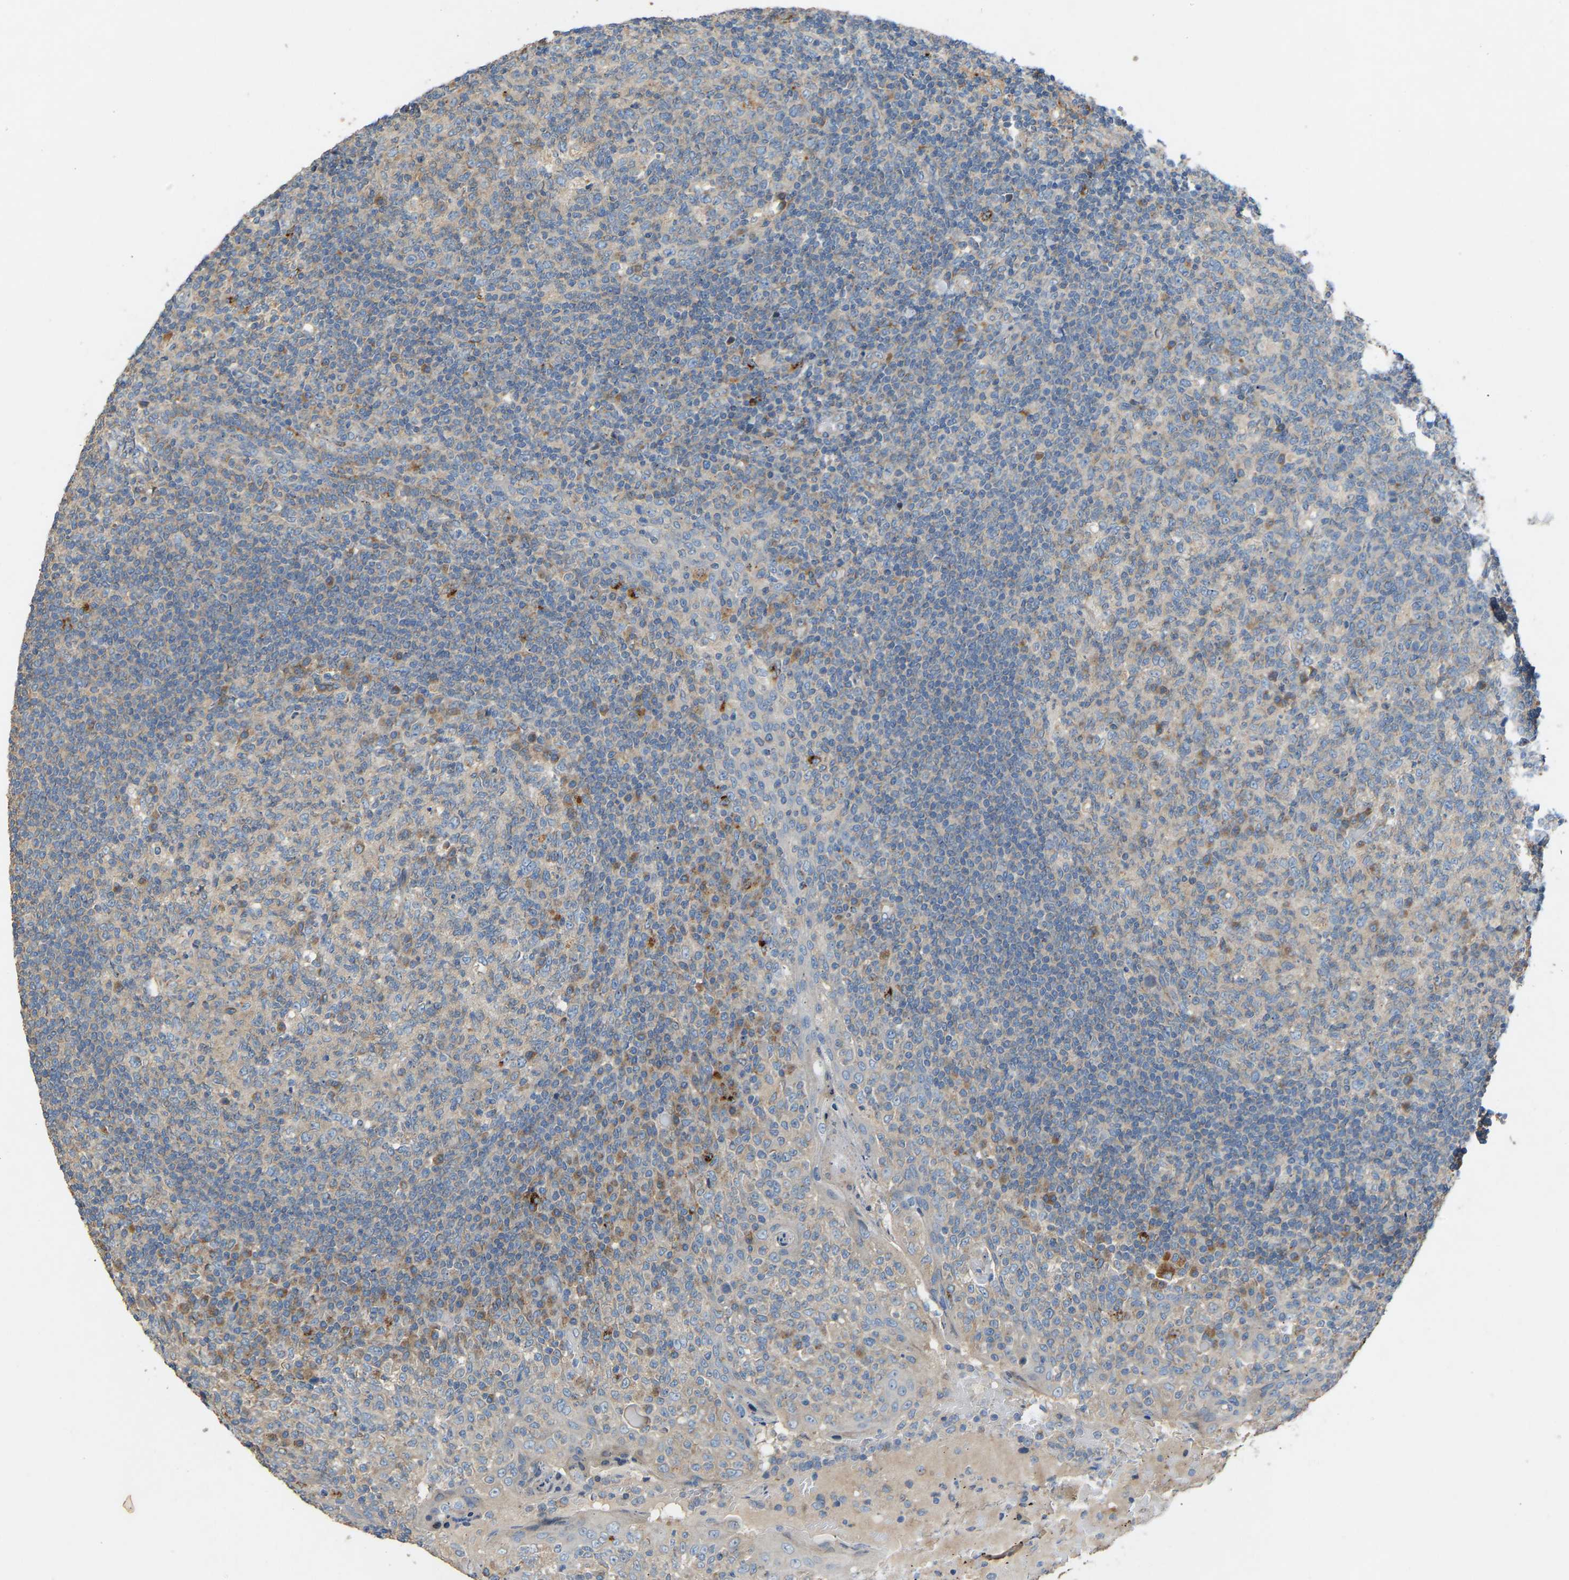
{"staining": {"intensity": "weak", "quantity": "<25%", "location": "cytoplasmic/membranous"}, "tissue": "tonsil", "cell_type": "Germinal center cells", "image_type": "normal", "snomed": [{"axis": "morphology", "description": "Normal tissue, NOS"}, {"axis": "topography", "description": "Tonsil"}], "caption": "This is an immunohistochemistry (IHC) image of benign tonsil. There is no expression in germinal center cells.", "gene": "RGP1", "patient": {"sex": "female", "age": 19}}